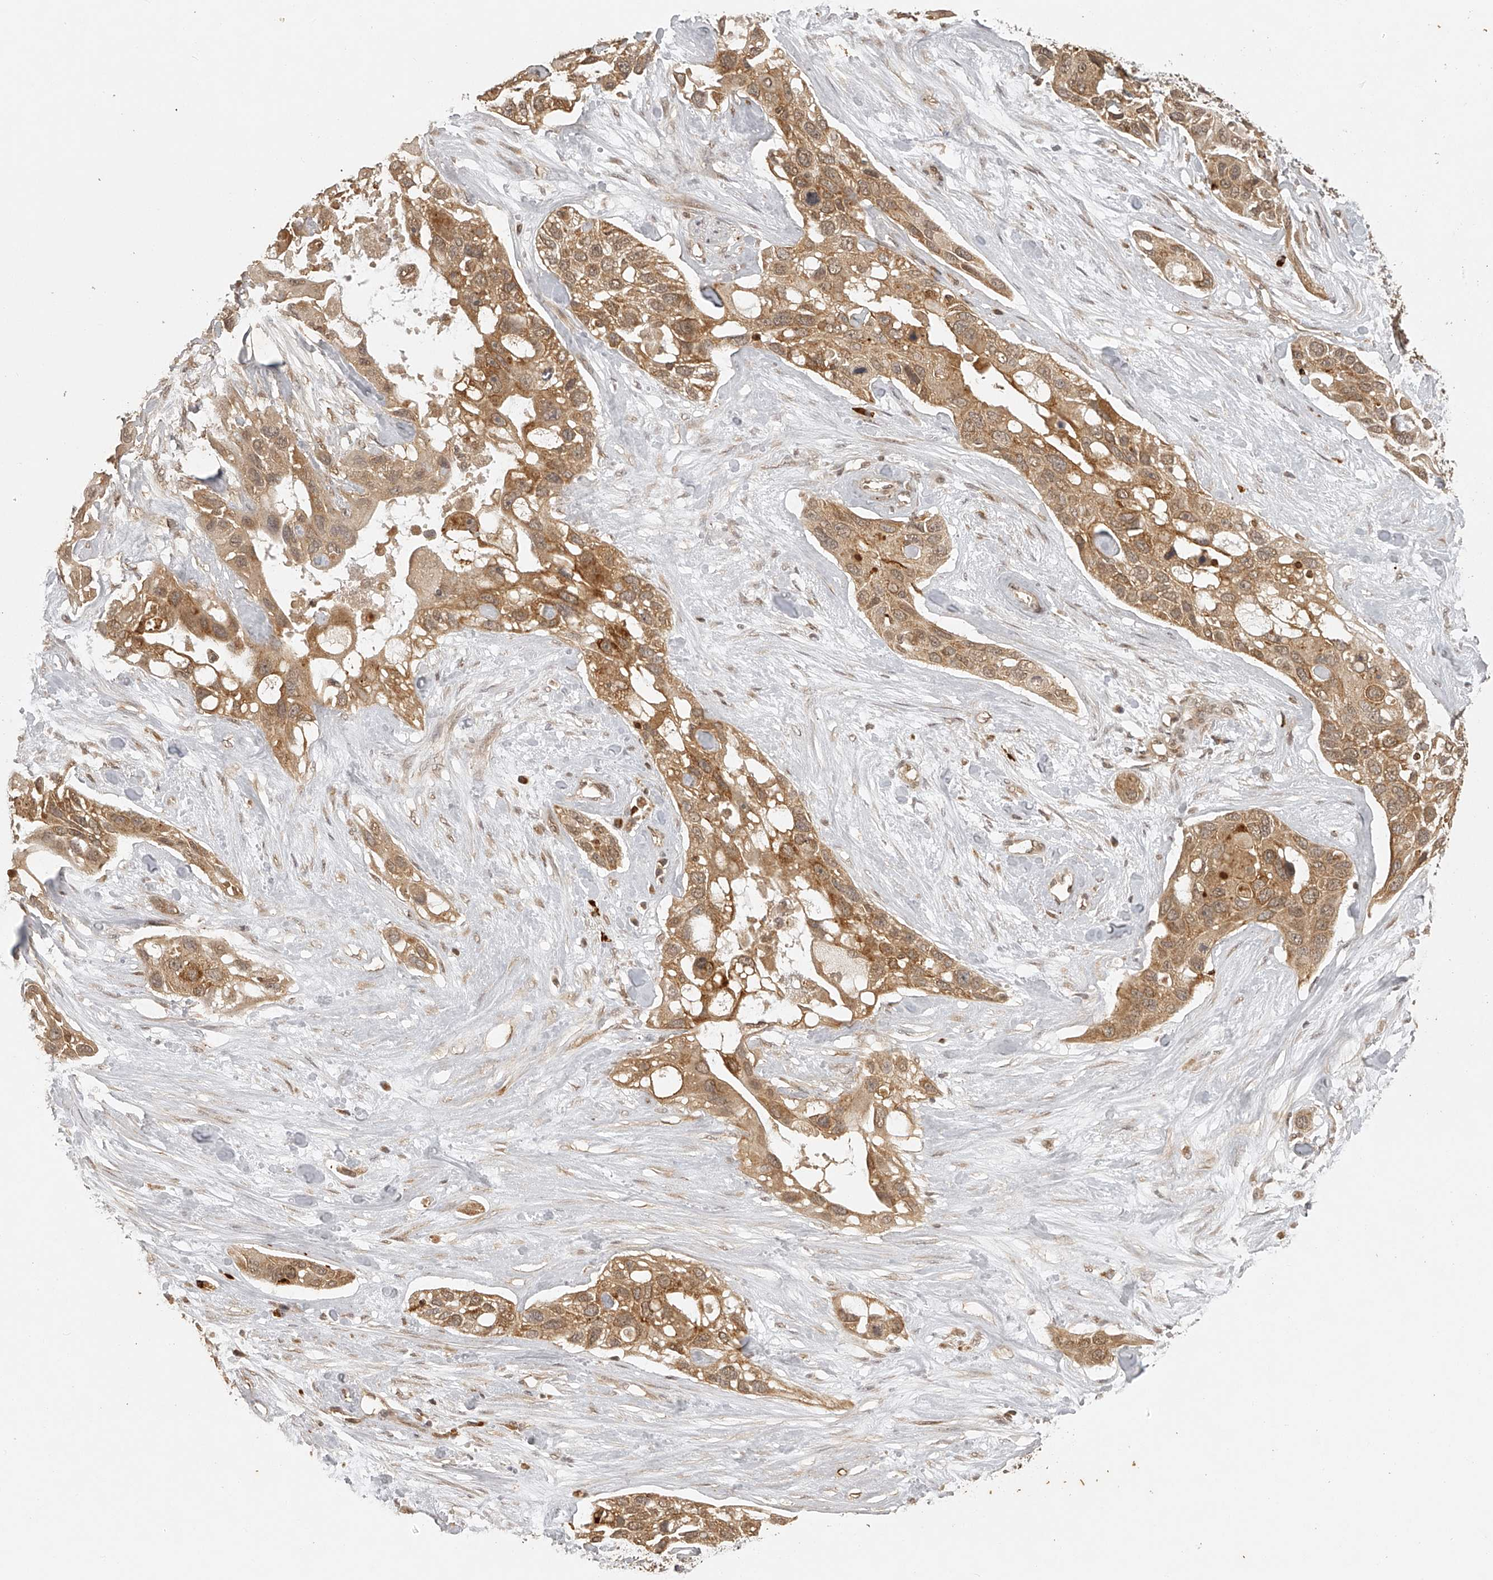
{"staining": {"intensity": "moderate", "quantity": ">75%", "location": "cytoplasmic/membranous"}, "tissue": "pancreatic cancer", "cell_type": "Tumor cells", "image_type": "cancer", "snomed": [{"axis": "morphology", "description": "Adenocarcinoma, NOS"}, {"axis": "topography", "description": "Pancreas"}], "caption": "About >75% of tumor cells in pancreatic adenocarcinoma reveal moderate cytoplasmic/membranous protein positivity as visualized by brown immunohistochemical staining.", "gene": "BCL2L11", "patient": {"sex": "female", "age": 60}}